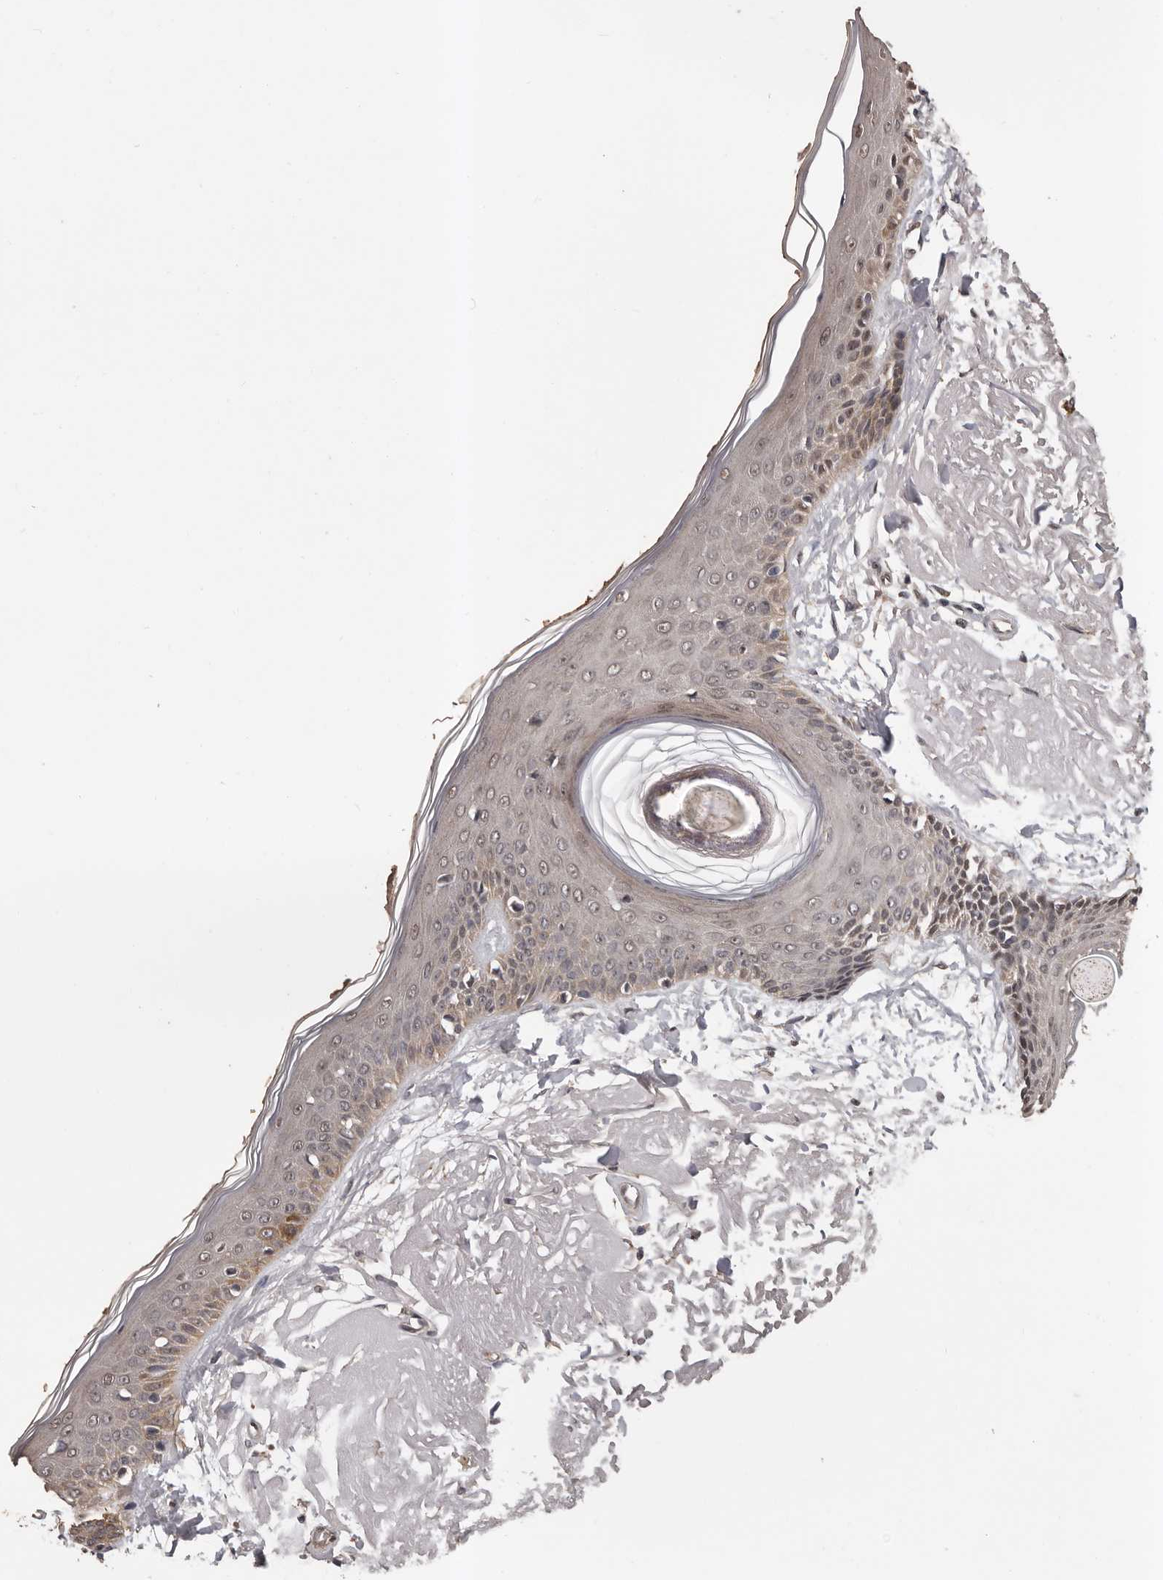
{"staining": {"intensity": "weak", "quantity": ">75%", "location": "cytoplasmic/membranous"}, "tissue": "skin", "cell_type": "Fibroblasts", "image_type": "normal", "snomed": [{"axis": "morphology", "description": "Normal tissue, NOS"}, {"axis": "topography", "description": "Skin"}, {"axis": "topography", "description": "Skeletal muscle"}], "caption": "Skin stained with IHC displays weak cytoplasmic/membranous positivity in approximately >75% of fibroblasts. (Stains: DAB in brown, nuclei in blue, Microscopy: brightfield microscopy at high magnification).", "gene": "VPS37A", "patient": {"sex": "male", "age": 83}}